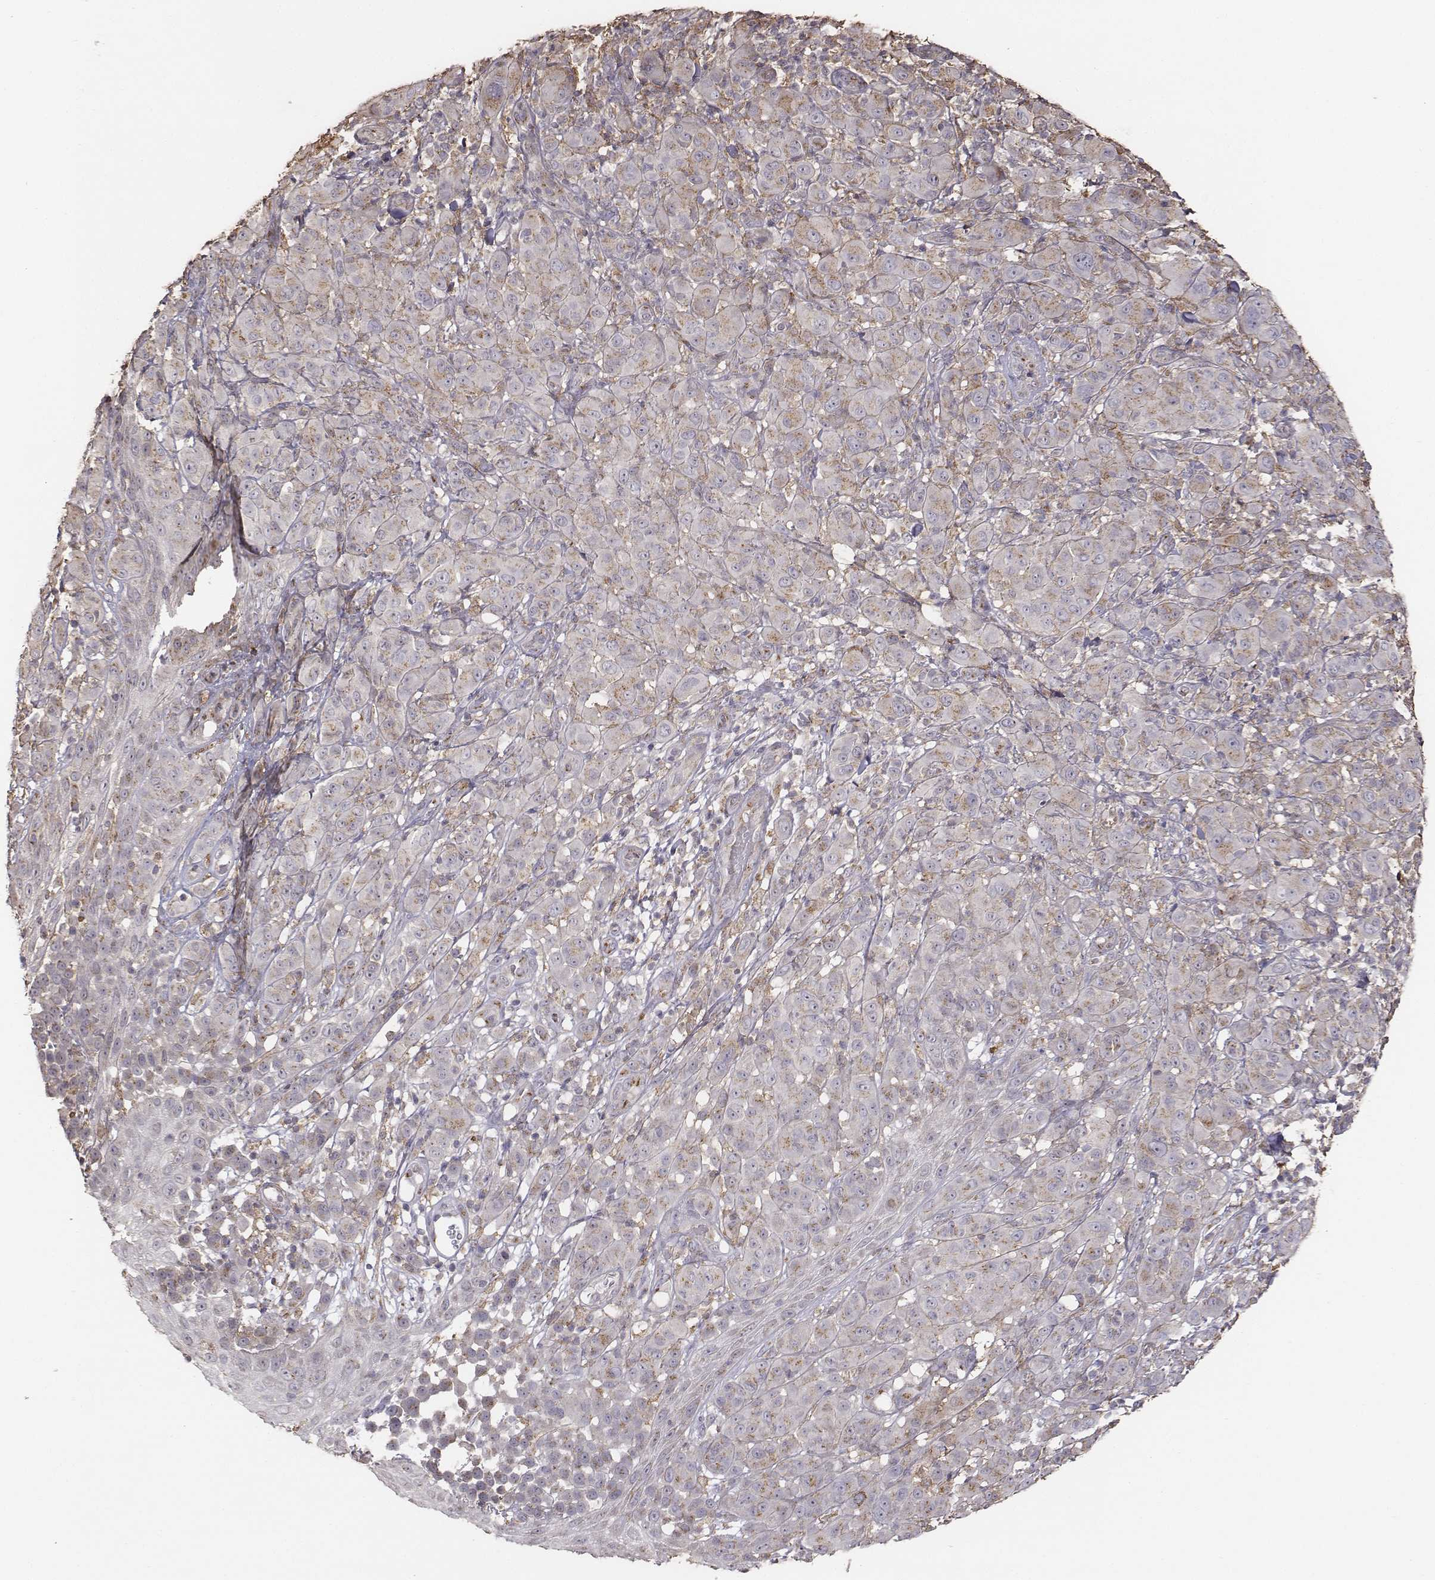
{"staining": {"intensity": "moderate", "quantity": ">75%", "location": "cytoplasmic/membranous"}, "tissue": "melanoma", "cell_type": "Tumor cells", "image_type": "cancer", "snomed": [{"axis": "morphology", "description": "Malignant melanoma, NOS"}, {"axis": "topography", "description": "Skin"}], "caption": "Human melanoma stained with a protein marker reveals moderate staining in tumor cells.", "gene": "AP1B1", "patient": {"sex": "female", "age": 87}}